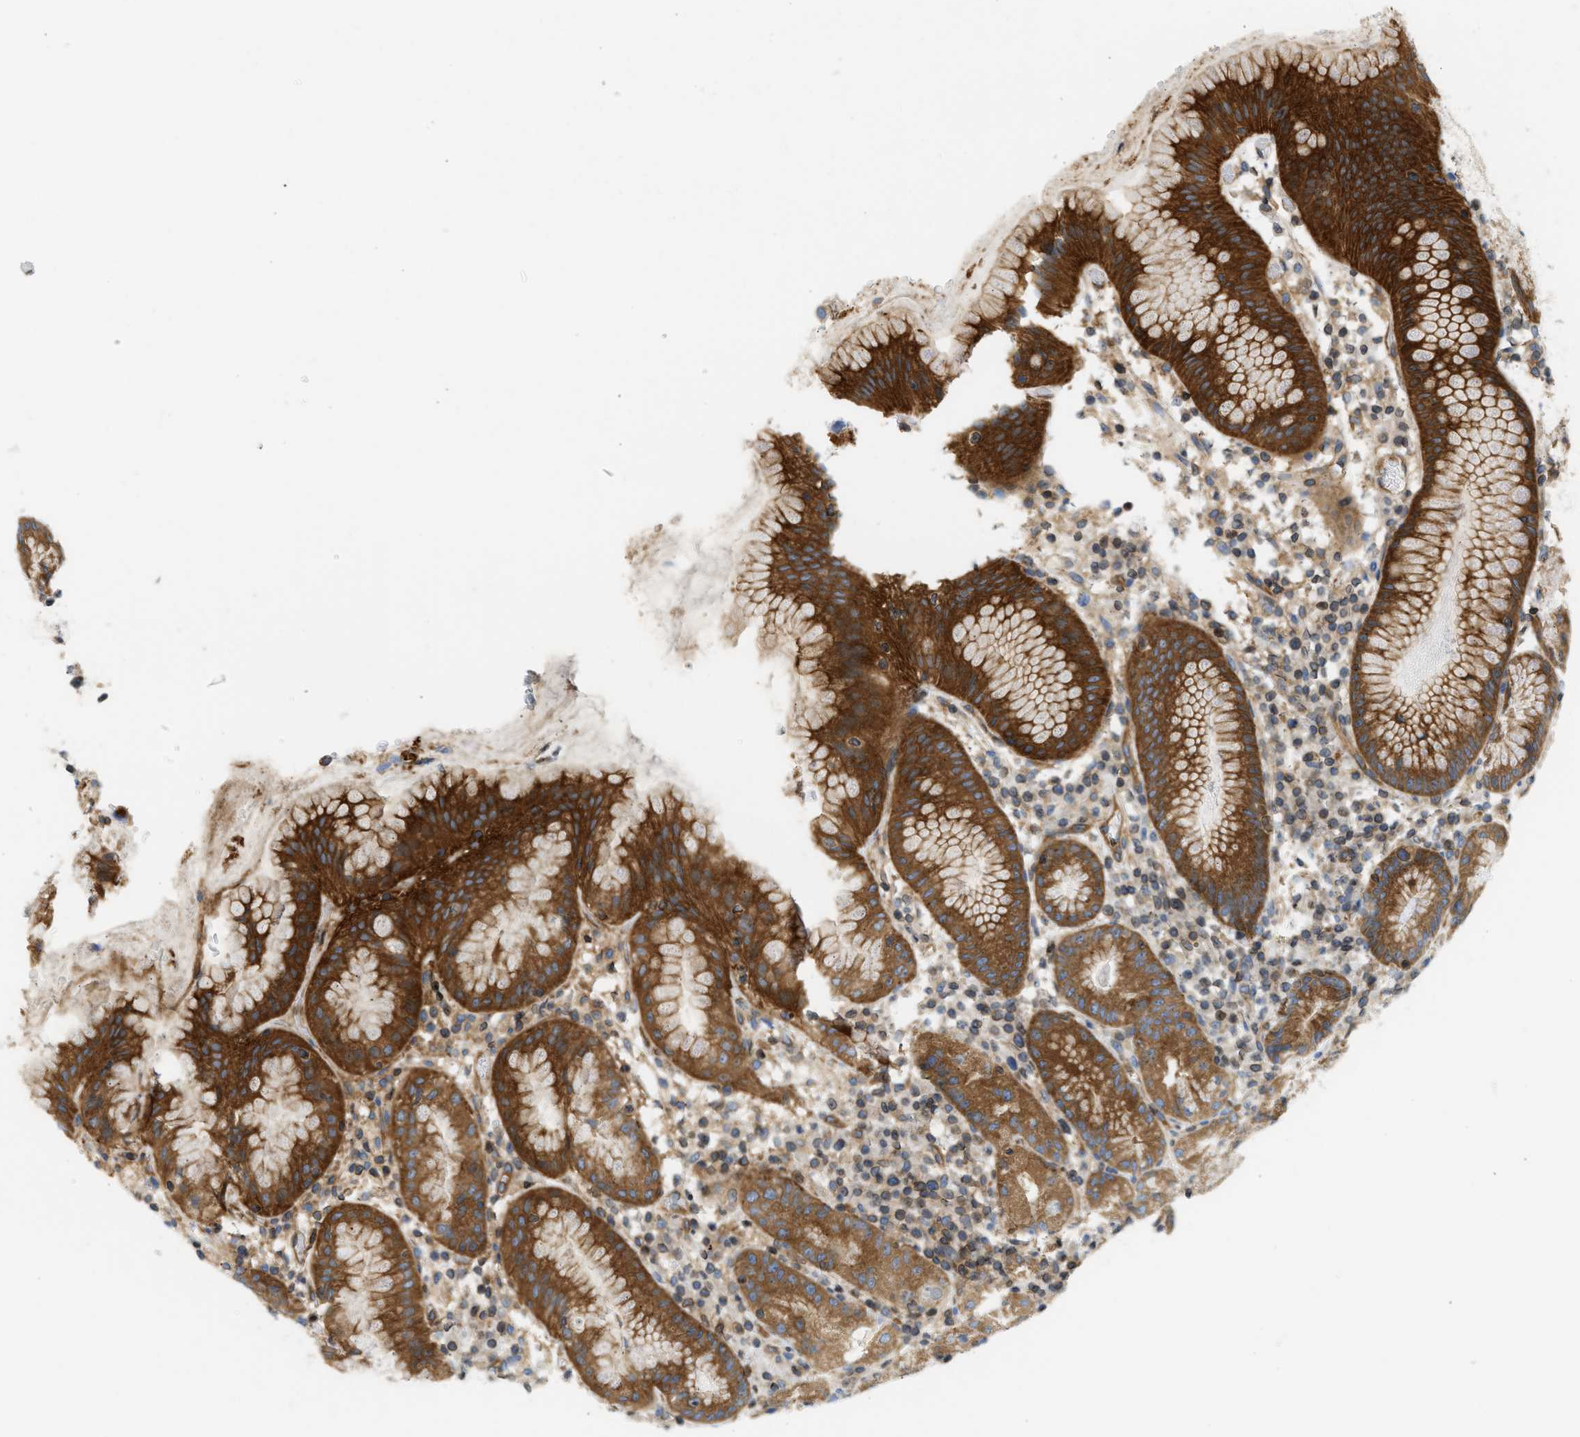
{"staining": {"intensity": "strong", "quantity": "25%-75%", "location": "cytoplasmic/membranous"}, "tissue": "stomach", "cell_type": "Glandular cells", "image_type": "normal", "snomed": [{"axis": "morphology", "description": "Normal tissue, NOS"}, {"axis": "topography", "description": "Stomach"}, {"axis": "topography", "description": "Stomach, lower"}], "caption": "Glandular cells exhibit high levels of strong cytoplasmic/membranous expression in about 25%-75% of cells in benign stomach. (DAB = brown stain, brightfield microscopy at high magnification).", "gene": "STRN", "patient": {"sex": "female", "age": 75}}